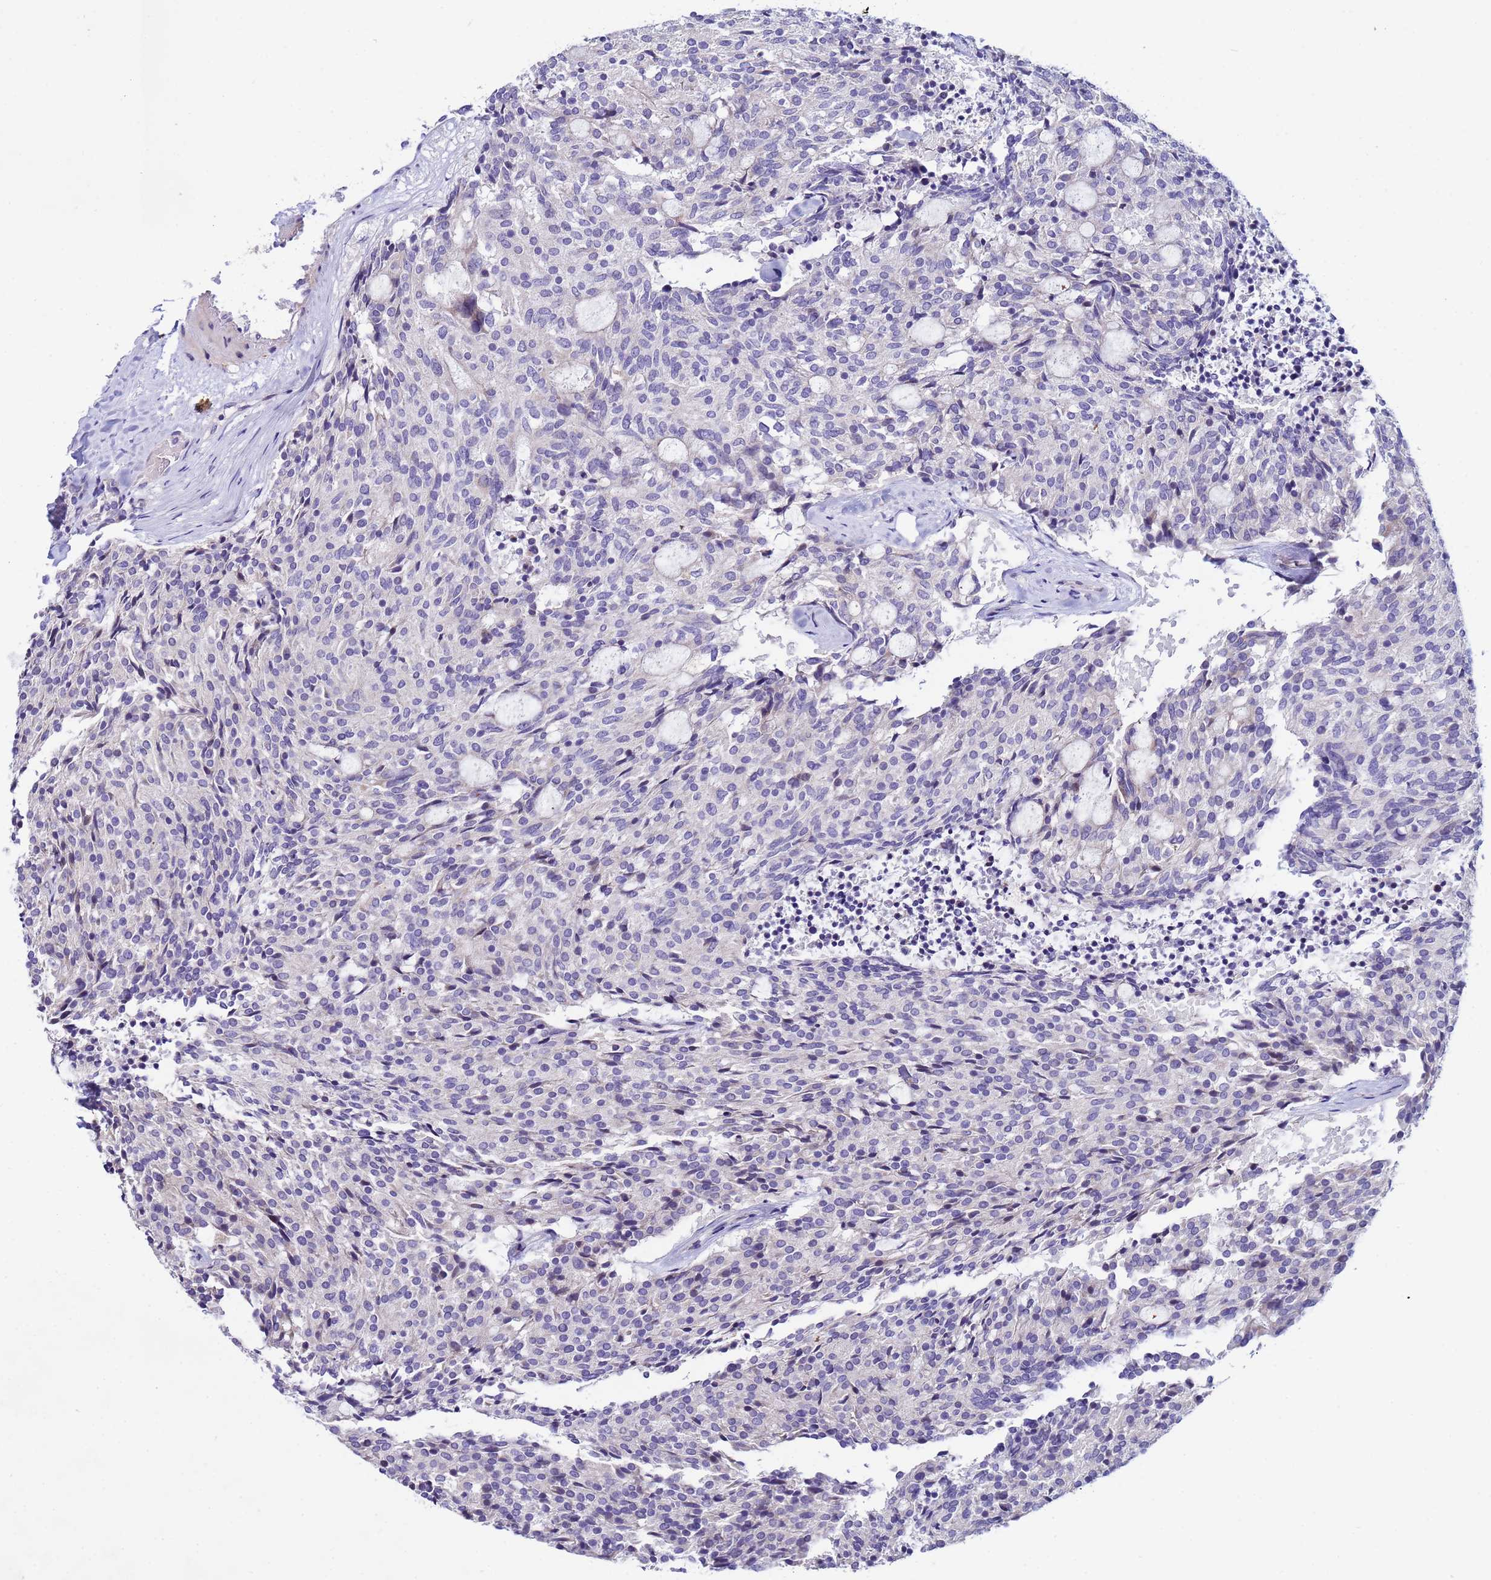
{"staining": {"intensity": "negative", "quantity": "none", "location": "none"}, "tissue": "carcinoid", "cell_type": "Tumor cells", "image_type": "cancer", "snomed": [{"axis": "morphology", "description": "Carcinoid, malignant, NOS"}, {"axis": "topography", "description": "Pancreas"}], "caption": "IHC of malignant carcinoid demonstrates no positivity in tumor cells.", "gene": "IGSF11", "patient": {"sex": "female", "age": 54}}